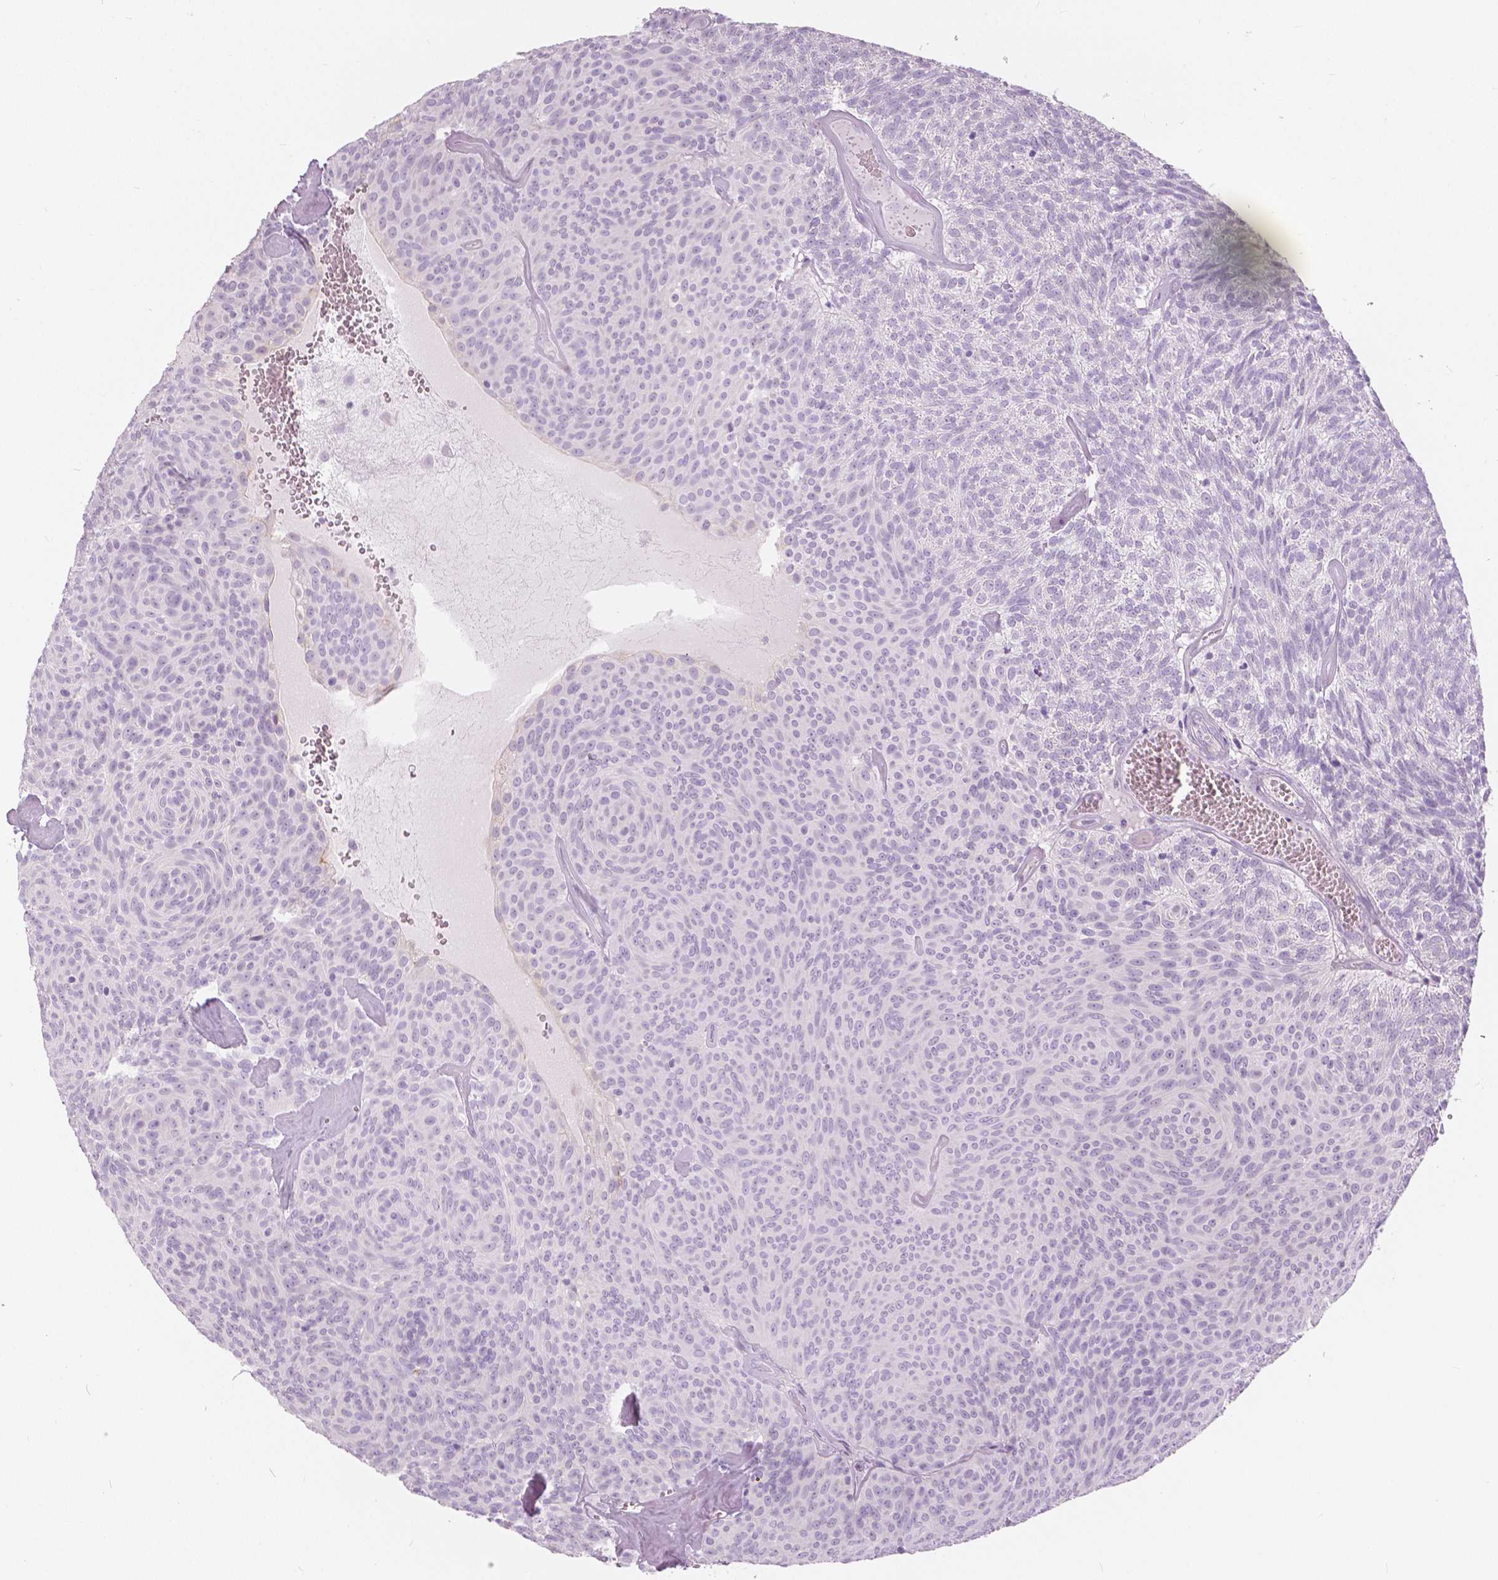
{"staining": {"intensity": "negative", "quantity": "none", "location": "none"}, "tissue": "urothelial cancer", "cell_type": "Tumor cells", "image_type": "cancer", "snomed": [{"axis": "morphology", "description": "Urothelial carcinoma, Low grade"}, {"axis": "topography", "description": "Urinary bladder"}], "caption": "A histopathology image of low-grade urothelial carcinoma stained for a protein displays no brown staining in tumor cells.", "gene": "A4GNT", "patient": {"sex": "male", "age": 77}}